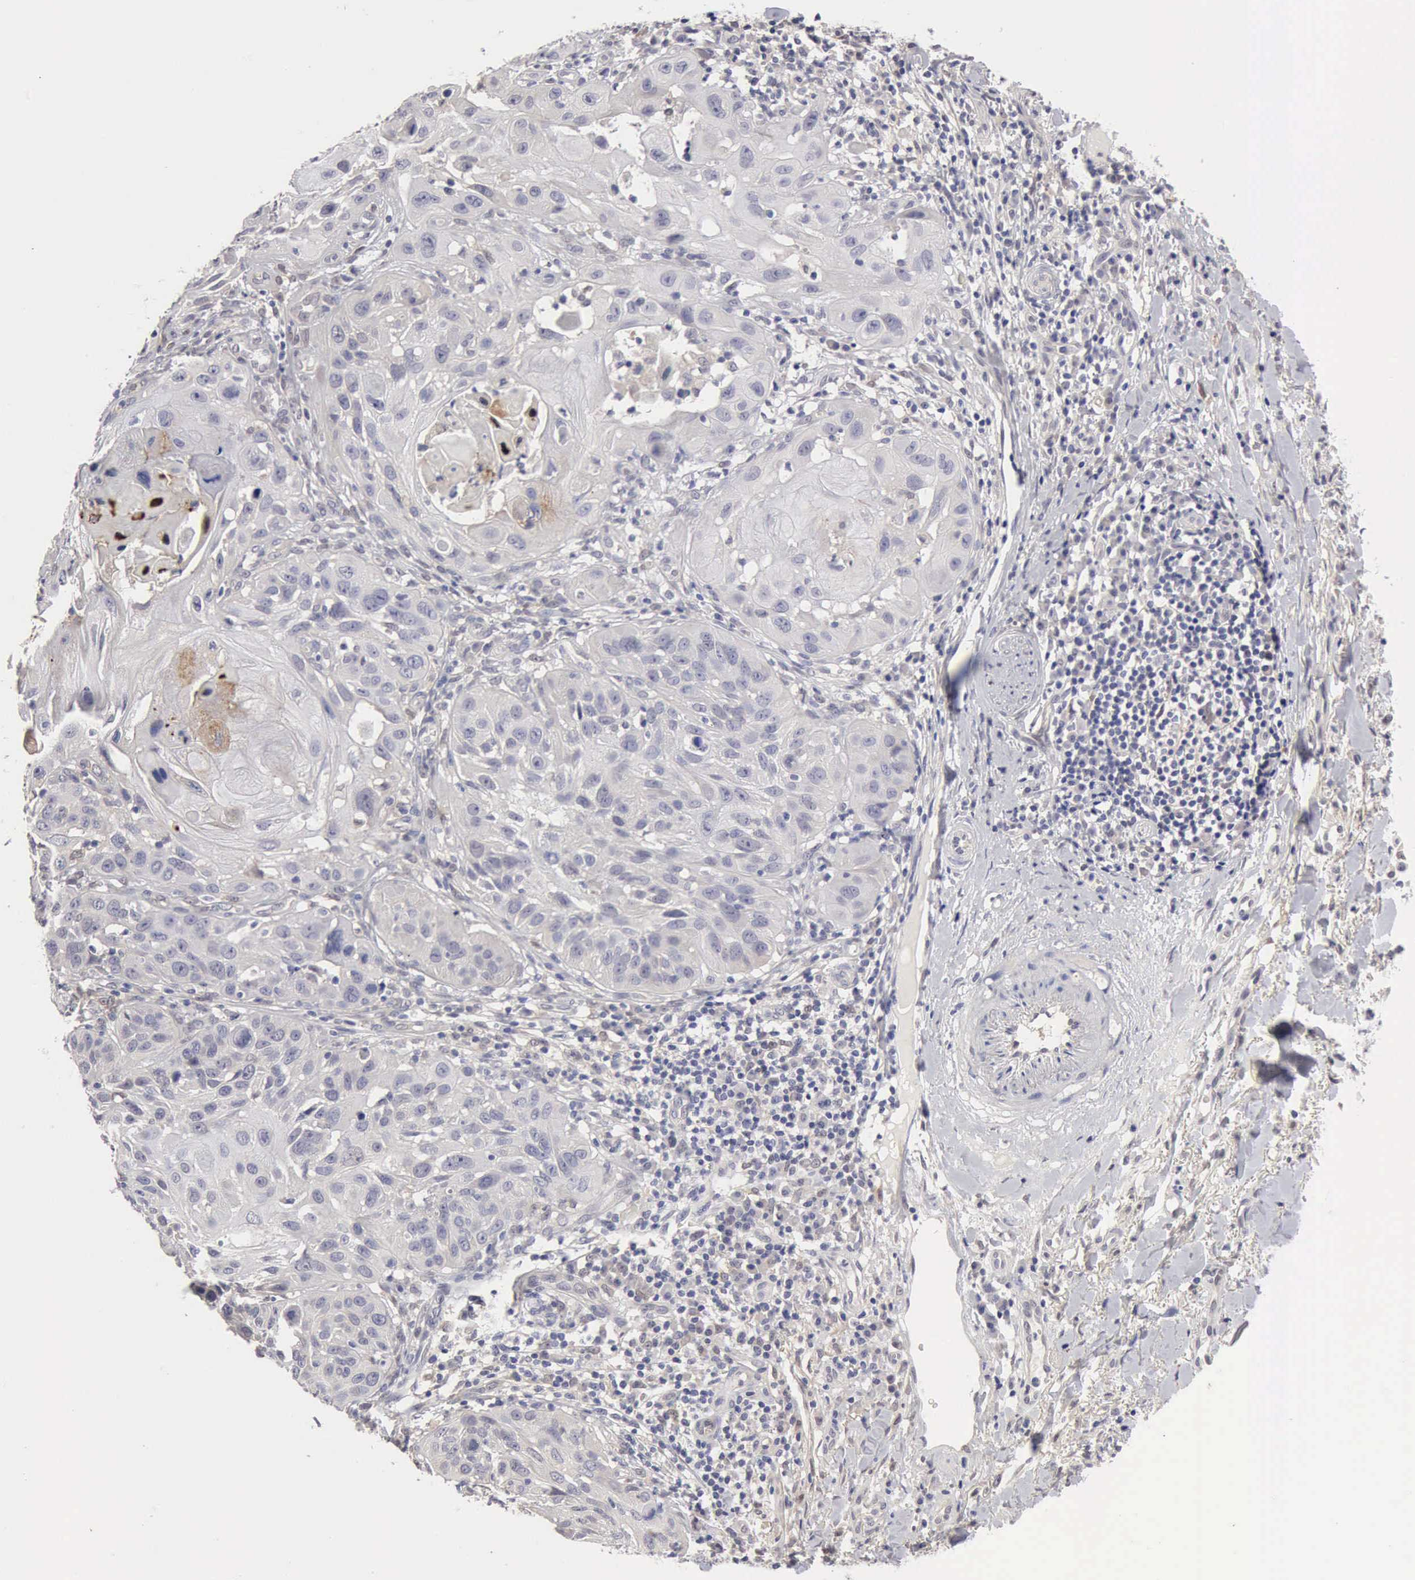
{"staining": {"intensity": "weak", "quantity": "<25%", "location": "cytoplasmic/membranous"}, "tissue": "skin cancer", "cell_type": "Tumor cells", "image_type": "cancer", "snomed": [{"axis": "morphology", "description": "Squamous cell carcinoma, NOS"}, {"axis": "topography", "description": "Skin"}], "caption": "Immunohistochemistry (IHC) image of neoplastic tissue: skin cancer (squamous cell carcinoma) stained with DAB demonstrates no significant protein expression in tumor cells.", "gene": "PTGR2", "patient": {"sex": "female", "age": 89}}